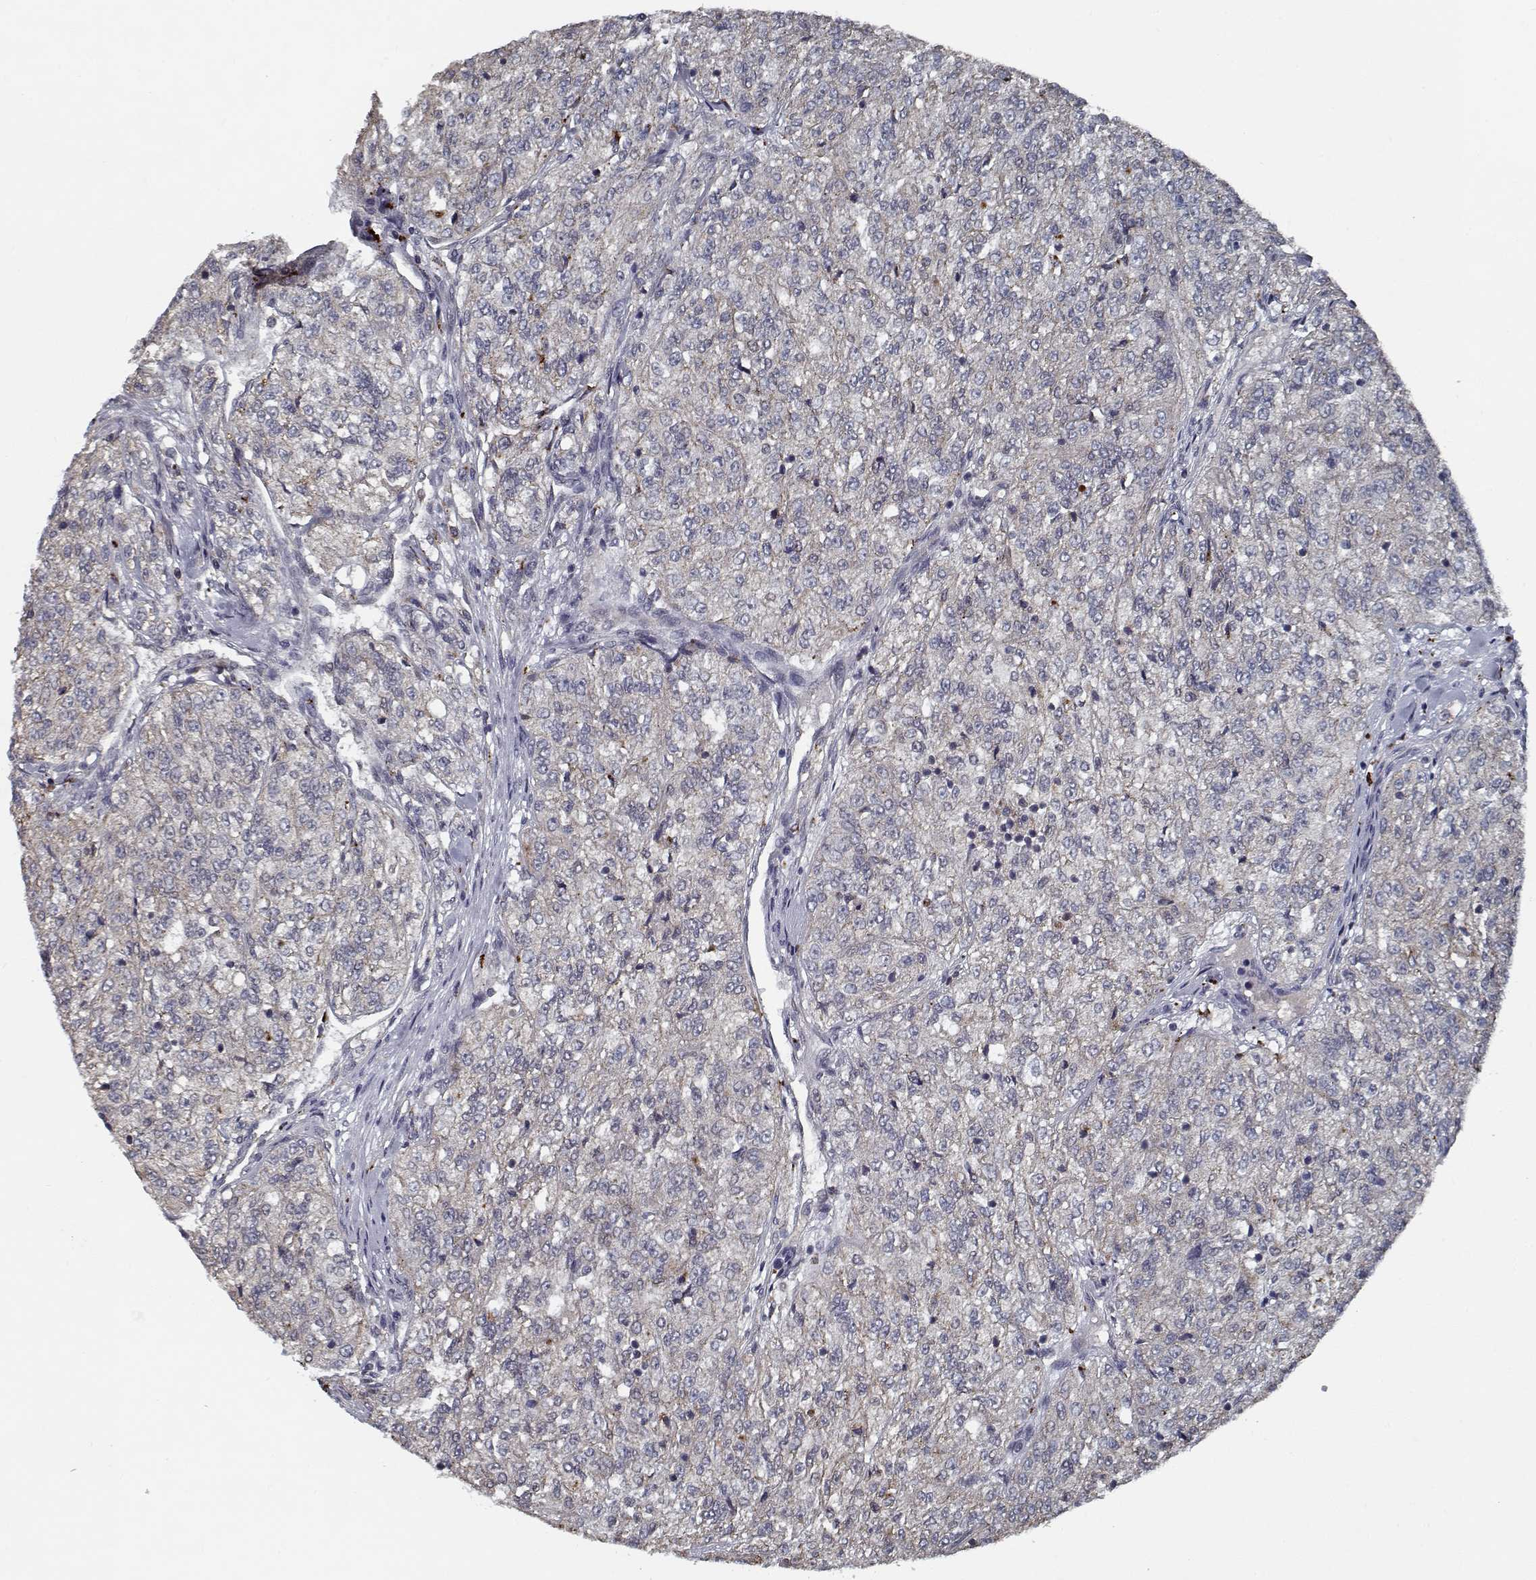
{"staining": {"intensity": "weak", "quantity": "25%-75%", "location": "cytoplasmic/membranous"}, "tissue": "renal cancer", "cell_type": "Tumor cells", "image_type": "cancer", "snomed": [{"axis": "morphology", "description": "Adenocarcinoma, NOS"}, {"axis": "topography", "description": "Kidney"}], "caption": "This histopathology image shows immunohistochemistry staining of human renal cancer, with low weak cytoplasmic/membranous expression in about 25%-75% of tumor cells.", "gene": "NLK", "patient": {"sex": "female", "age": 63}}